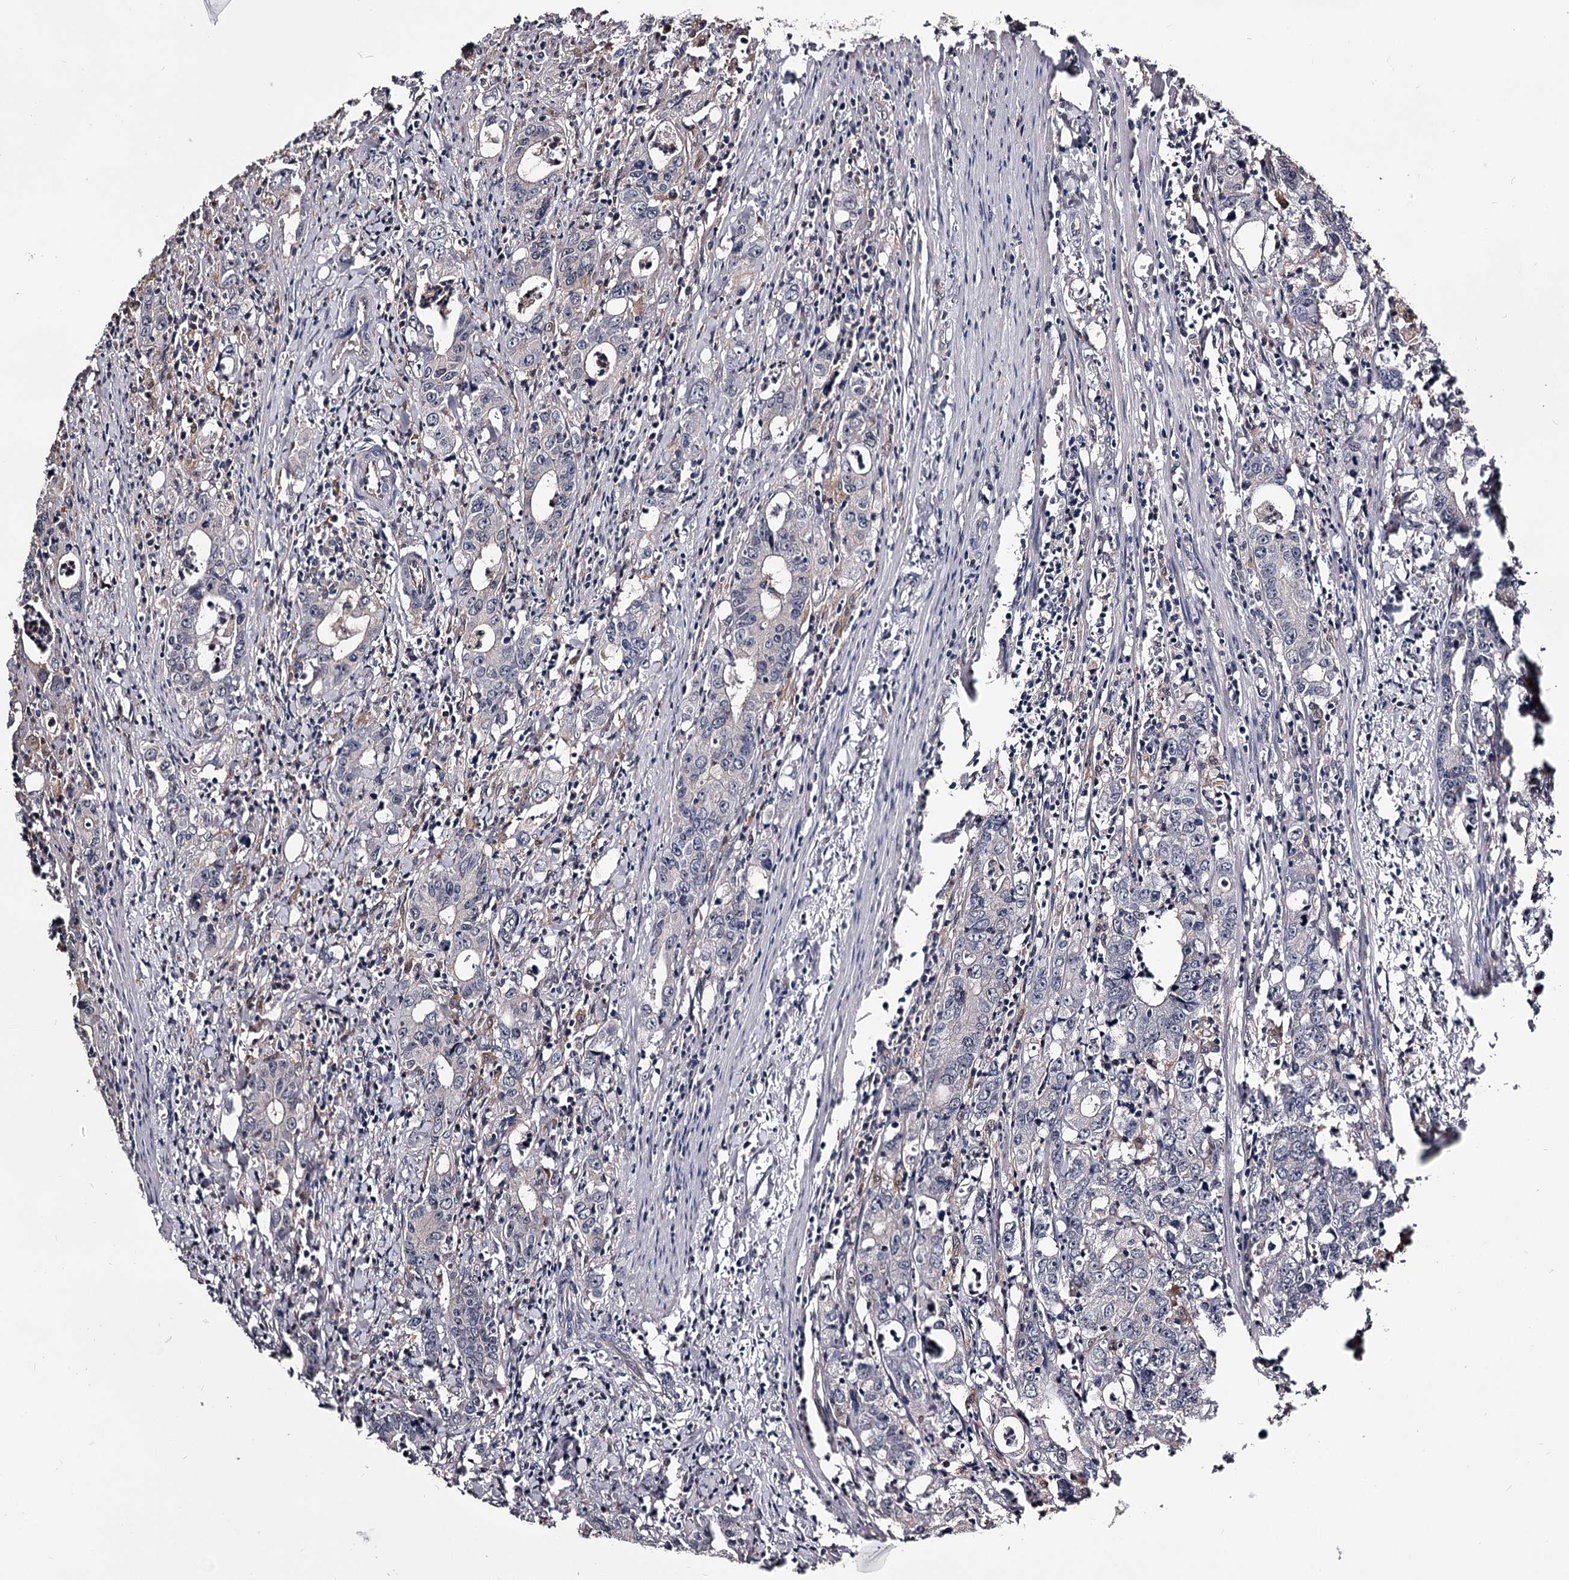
{"staining": {"intensity": "negative", "quantity": "none", "location": "none"}, "tissue": "colorectal cancer", "cell_type": "Tumor cells", "image_type": "cancer", "snomed": [{"axis": "morphology", "description": "Adenocarcinoma, NOS"}, {"axis": "topography", "description": "Colon"}], "caption": "Tumor cells are negative for brown protein staining in colorectal cancer.", "gene": "GSTO1", "patient": {"sex": "female", "age": 75}}